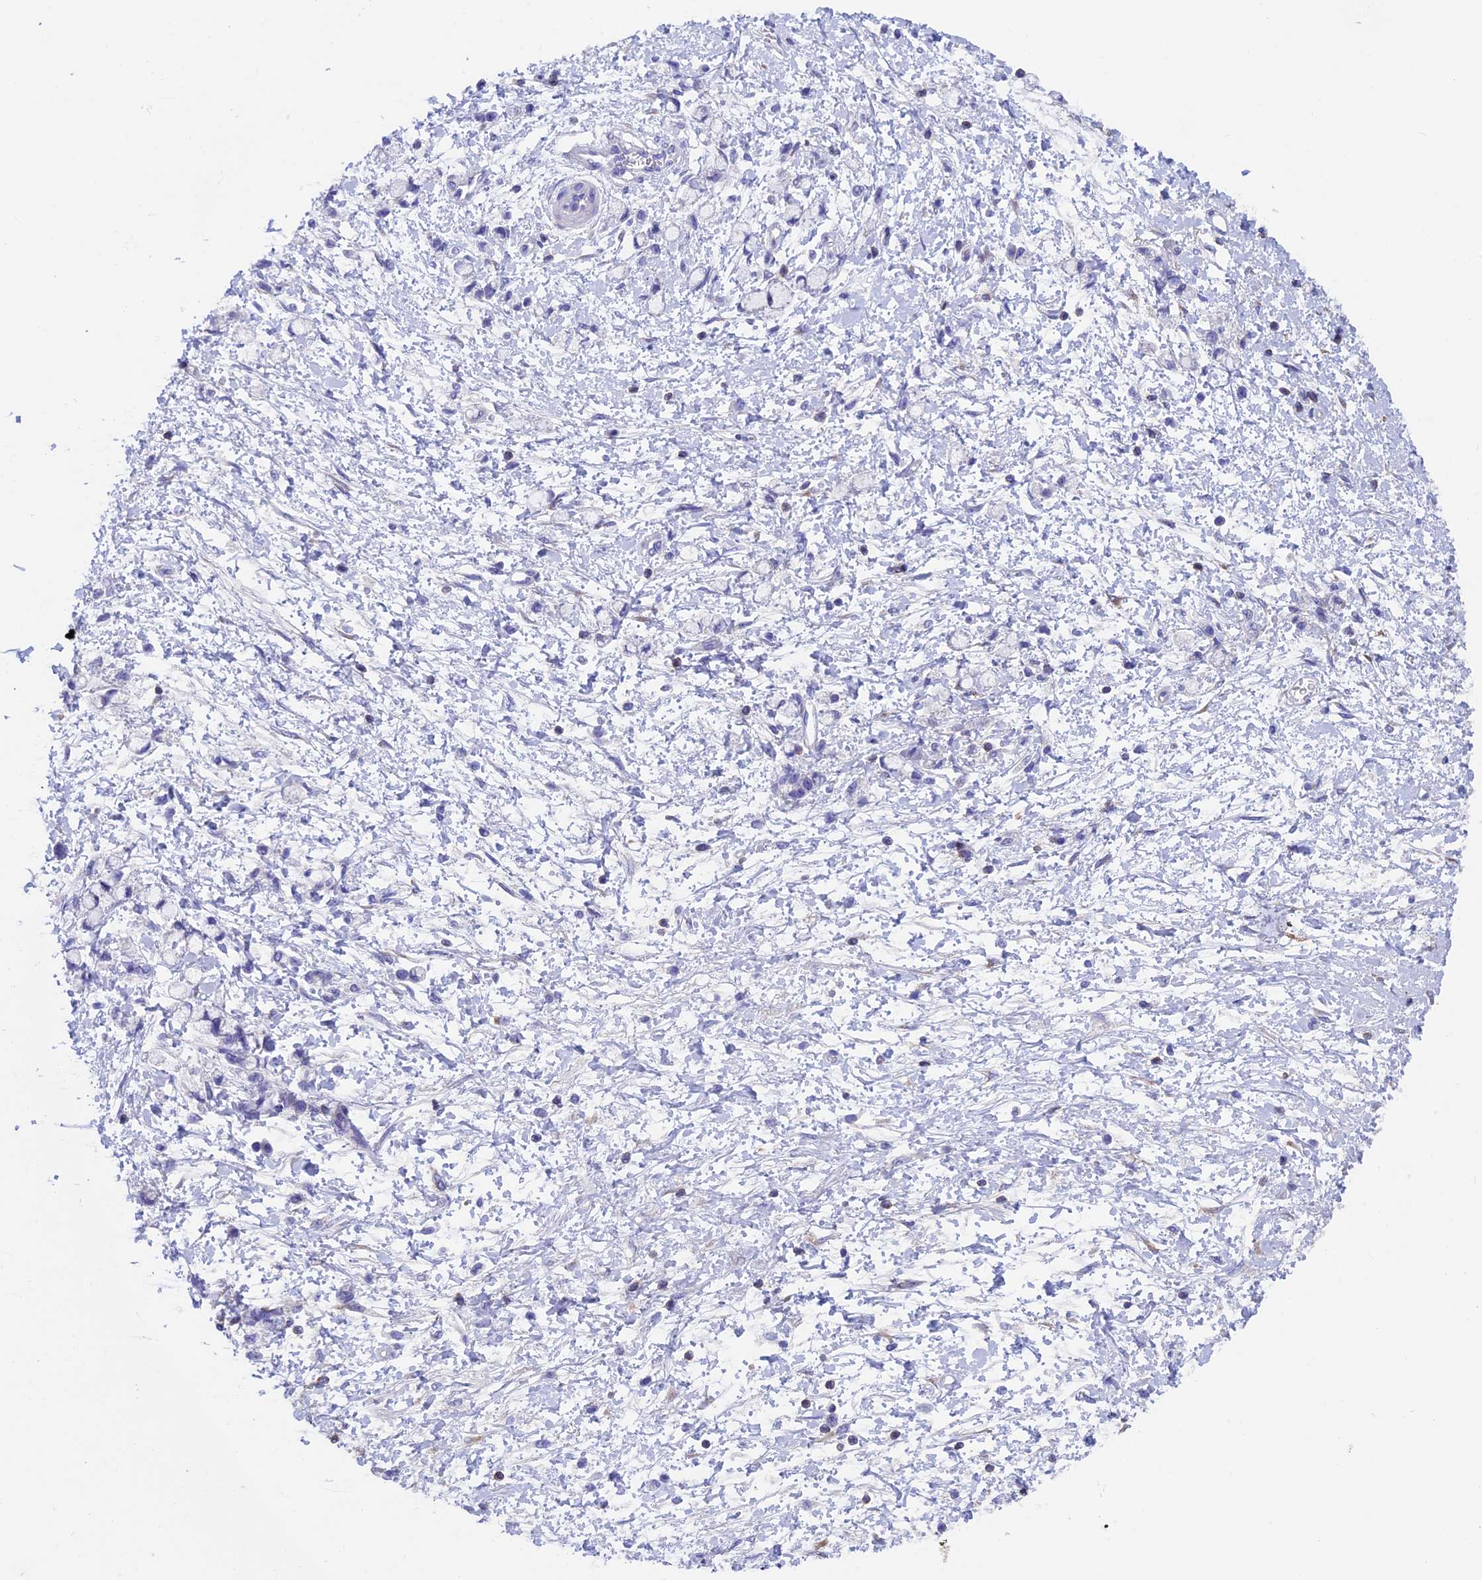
{"staining": {"intensity": "negative", "quantity": "none", "location": "none"}, "tissue": "stomach cancer", "cell_type": "Tumor cells", "image_type": "cancer", "snomed": [{"axis": "morphology", "description": "Adenocarcinoma, NOS"}, {"axis": "topography", "description": "Stomach"}], "caption": "IHC photomicrograph of neoplastic tissue: human stomach adenocarcinoma stained with DAB demonstrates no significant protein staining in tumor cells.", "gene": "SEPTIN1", "patient": {"sex": "female", "age": 60}}